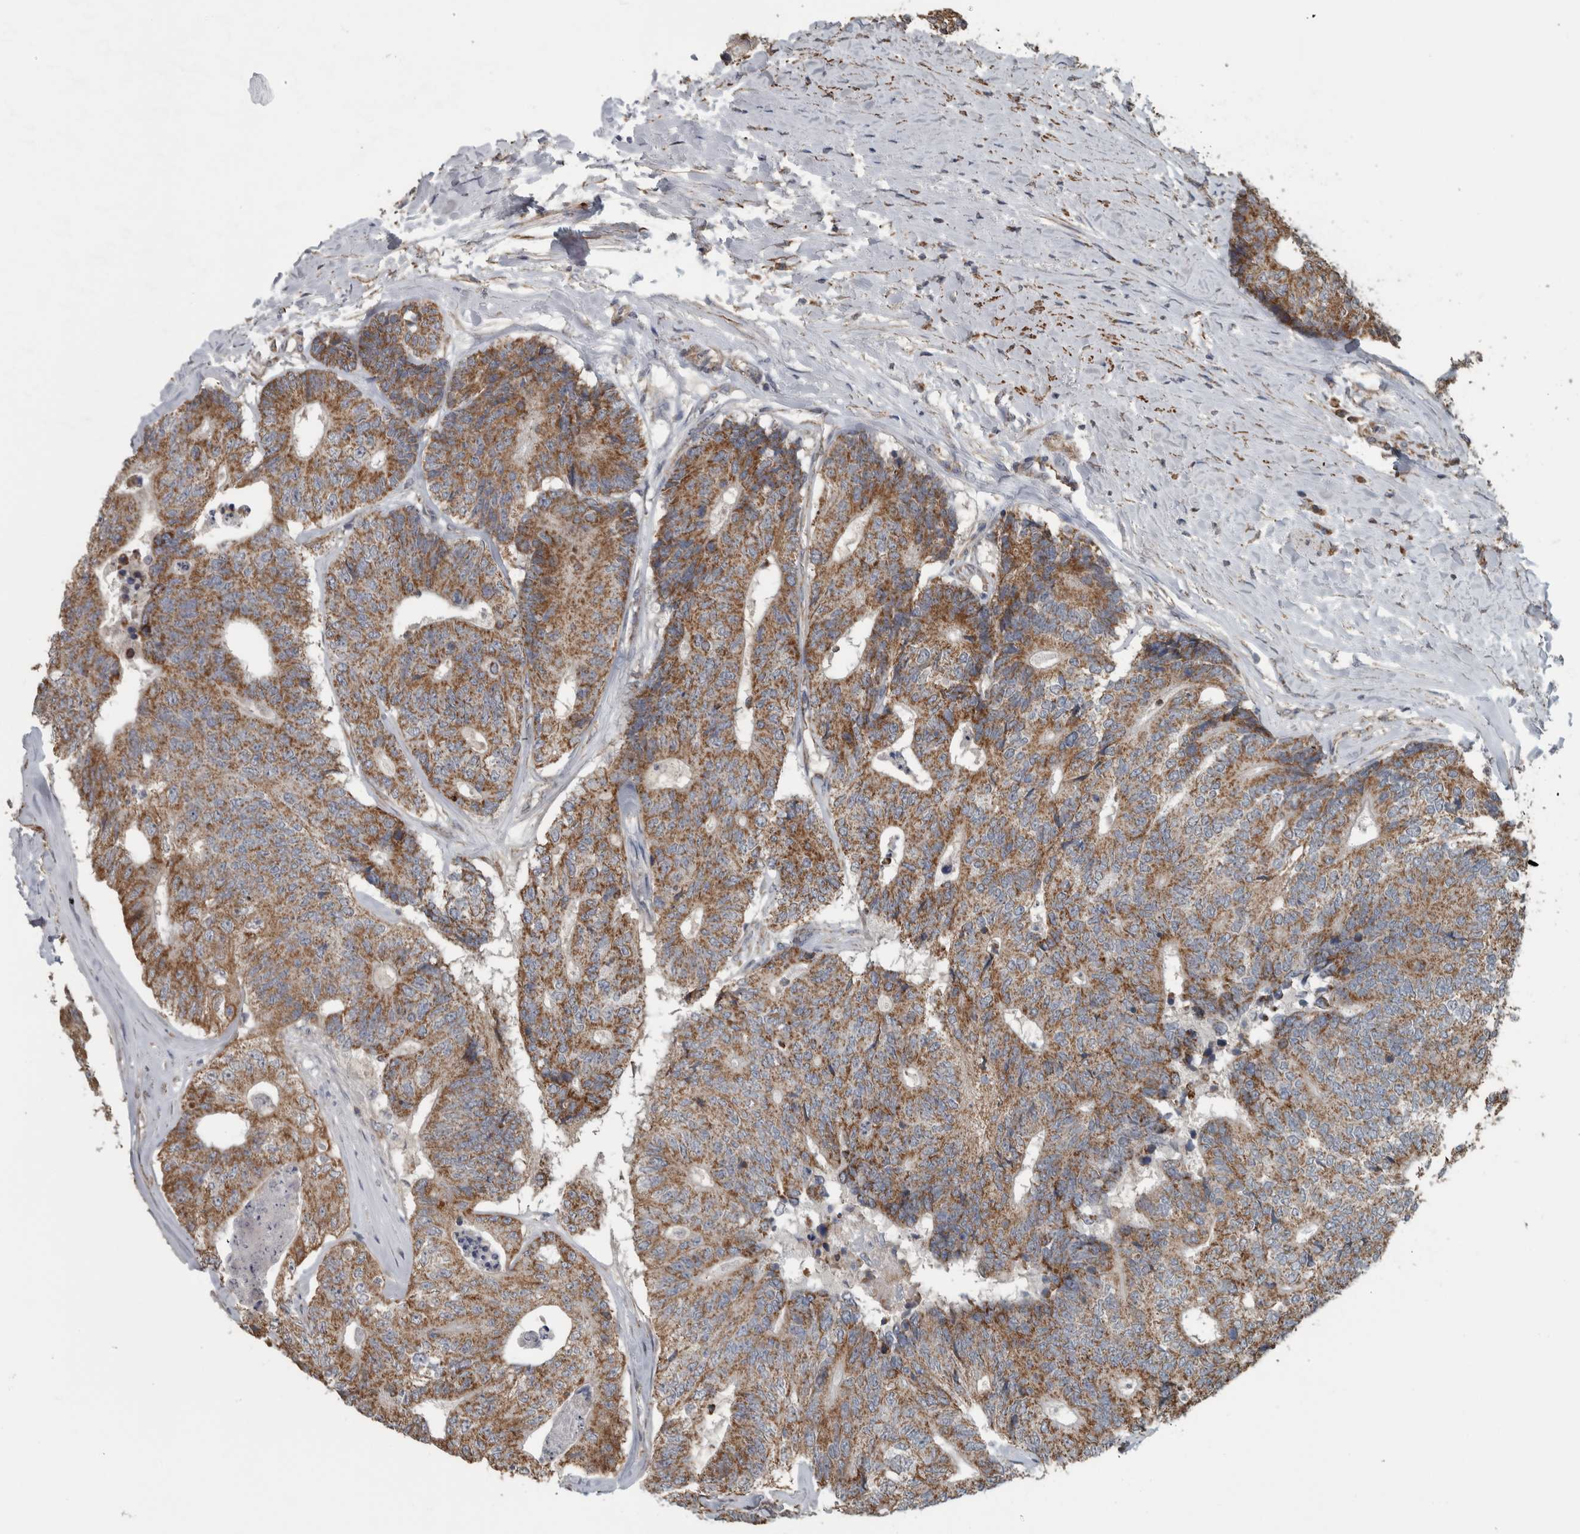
{"staining": {"intensity": "moderate", "quantity": ">75%", "location": "cytoplasmic/membranous"}, "tissue": "colorectal cancer", "cell_type": "Tumor cells", "image_type": "cancer", "snomed": [{"axis": "morphology", "description": "Adenocarcinoma, NOS"}, {"axis": "topography", "description": "Colon"}], "caption": "Immunohistochemical staining of human colorectal cancer demonstrates medium levels of moderate cytoplasmic/membranous protein expression in approximately >75% of tumor cells.", "gene": "ARMC1", "patient": {"sex": "female", "age": 67}}